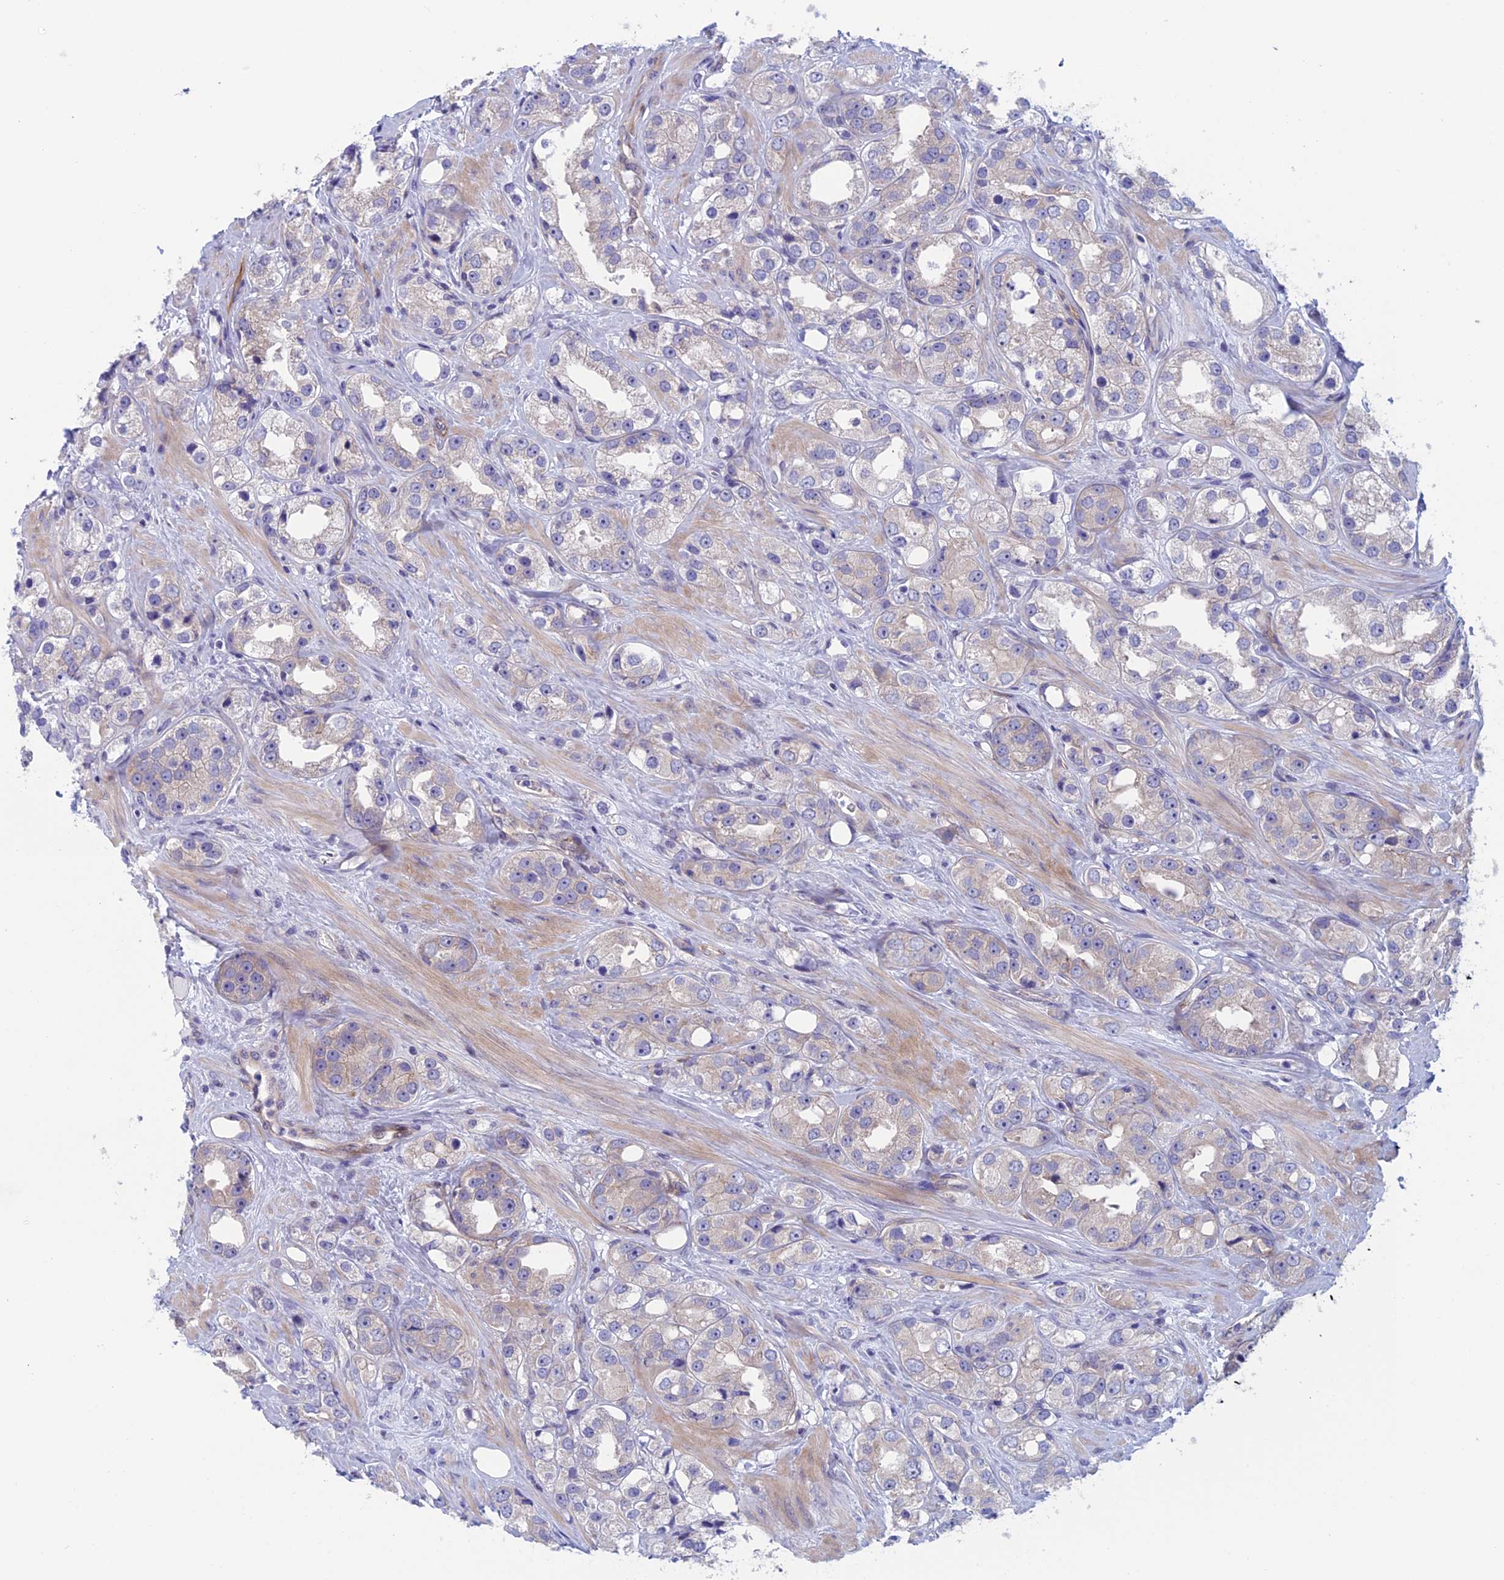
{"staining": {"intensity": "negative", "quantity": "none", "location": "none"}, "tissue": "prostate cancer", "cell_type": "Tumor cells", "image_type": "cancer", "snomed": [{"axis": "morphology", "description": "Adenocarcinoma, NOS"}, {"axis": "topography", "description": "Prostate"}], "caption": "Human prostate cancer (adenocarcinoma) stained for a protein using immunohistochemistry (IHC) exhibits no staining in tumor cells.", "gene": "CNOT6L", "patient": {"sex": "male", "age": 79}}